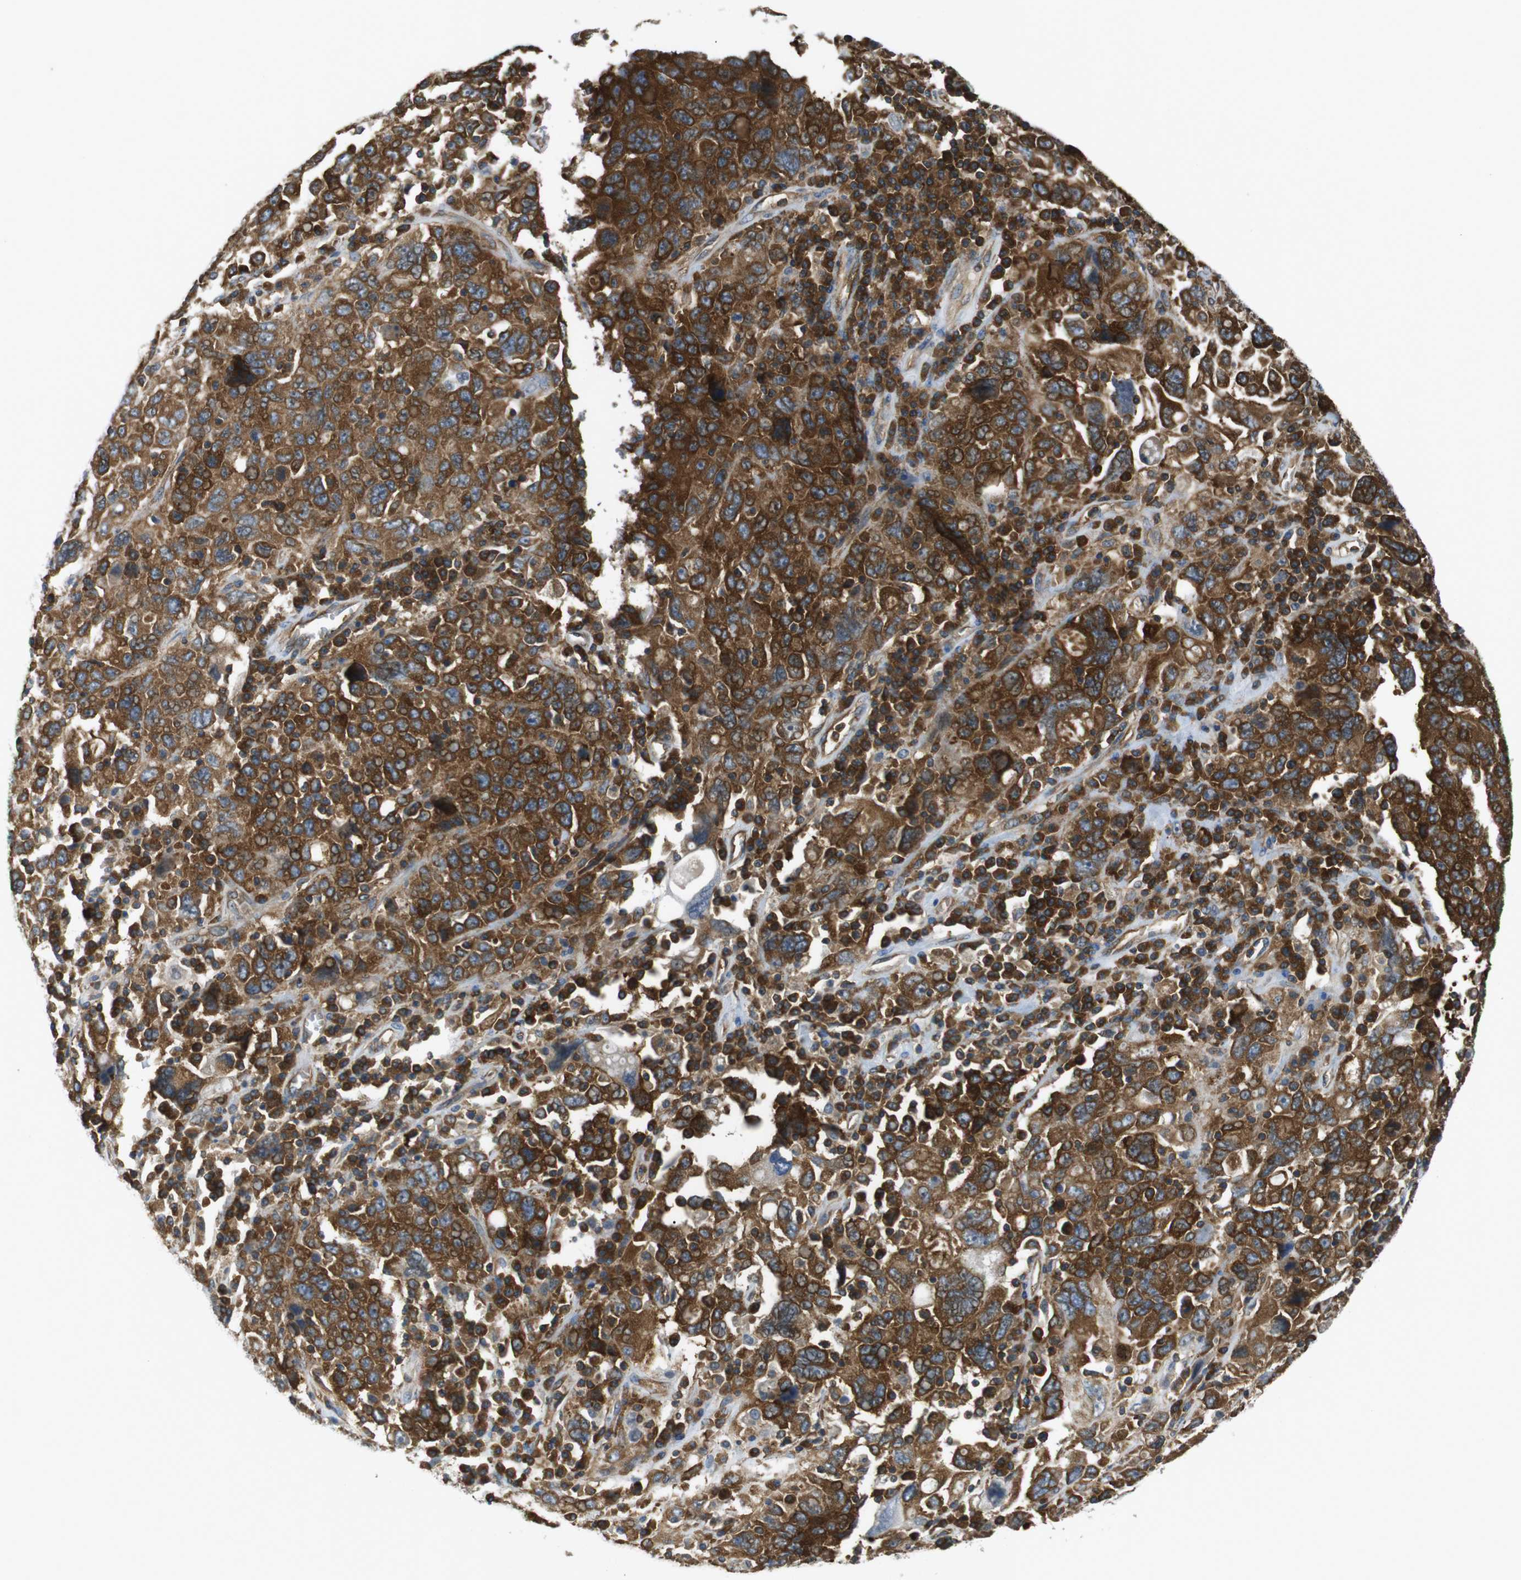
{"staining": {"intensity": "strong", "quantity": ">75%", "location": "cytoplasmic/membranous"}, "tissue": "ovarian cancer", "cell_type": "Tumor cells", "image_type": "cancer", "snomed": [{"axis": "morphology", "description": "Carcinoma, endometroid"}, {"axis": "topography", "description": "Ovary"}], "caption": "Tumor cells exhibit high levels of strong cytoplasmic/membranous staining in approximately >75% of cells in endometroid carcinoma (ovarian). (IHC, brightfield microscopy, high magnification).", "gene": "TSC1", "patient": {"sex": "female", "age": 62}}